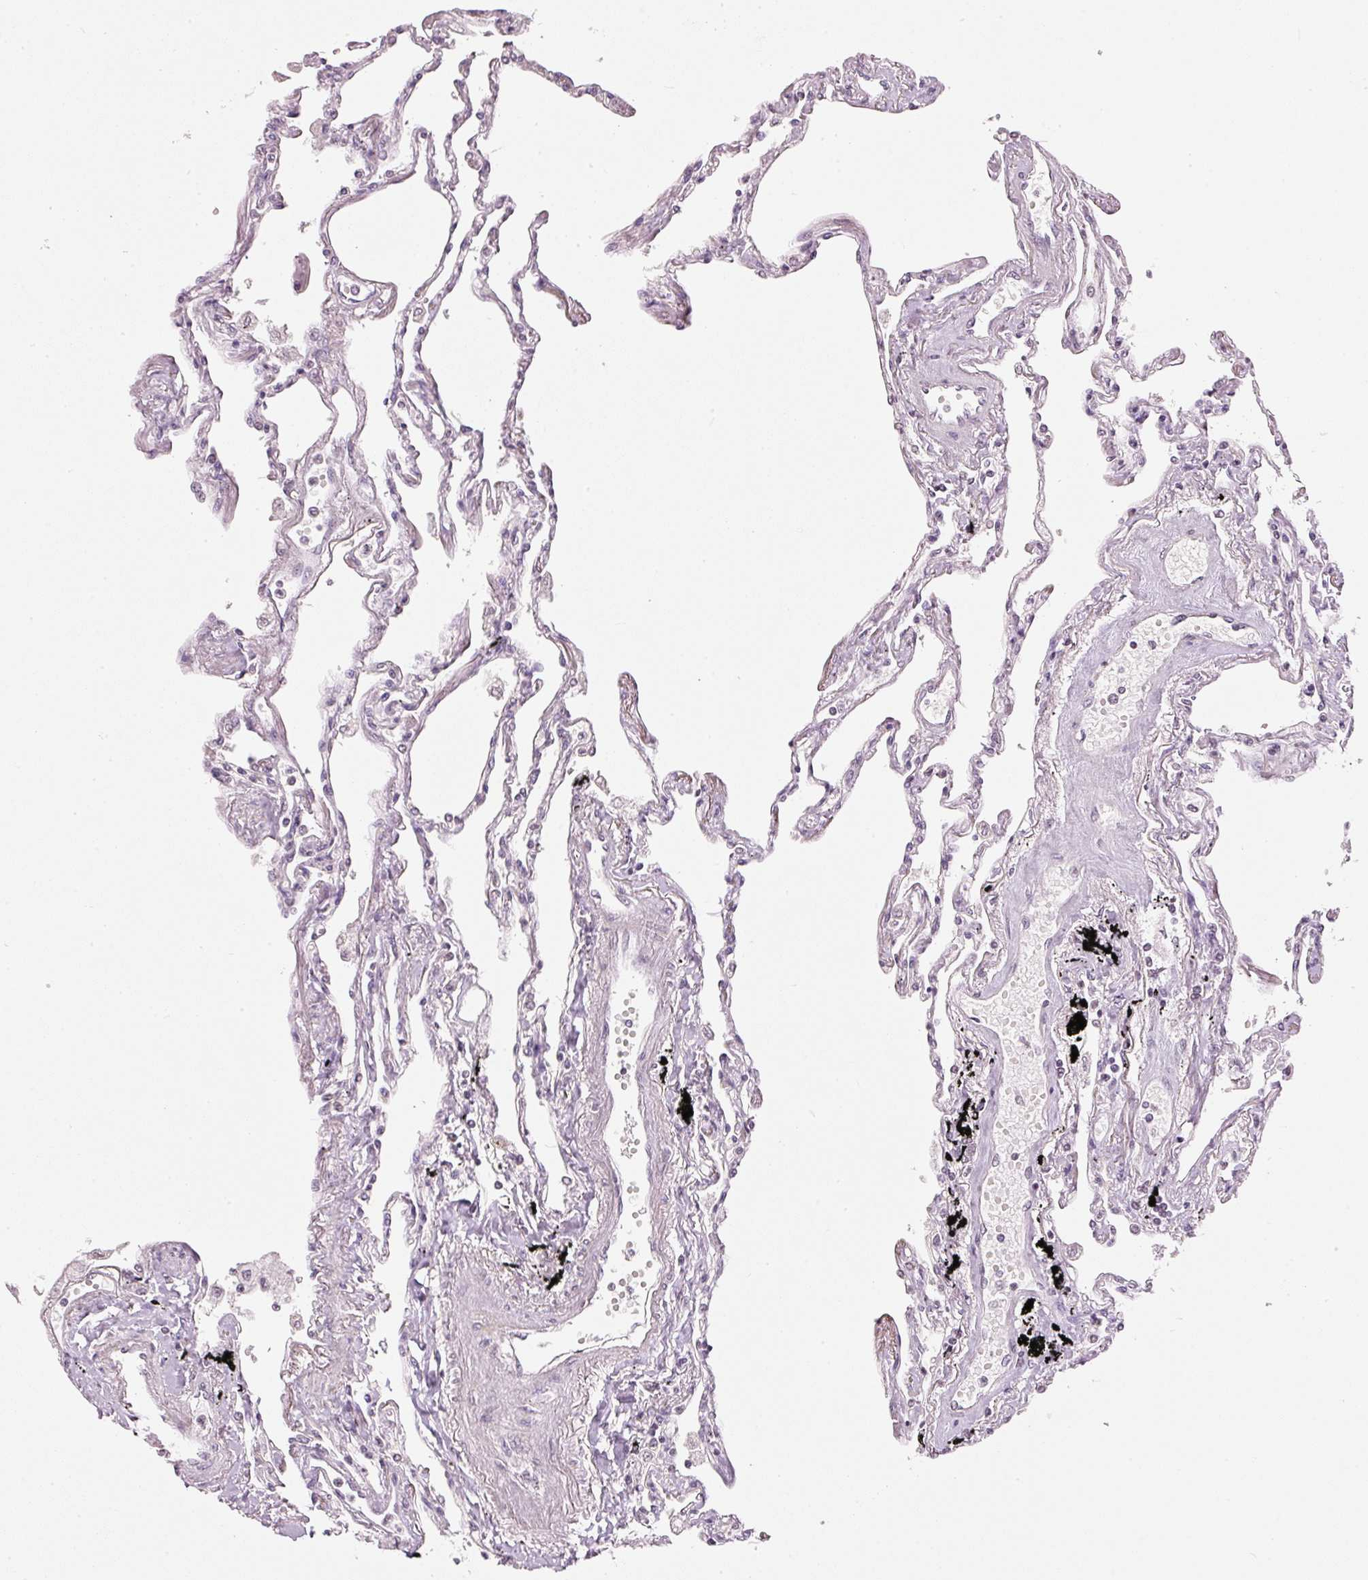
{"staining": {"intensity": "moderate", "quantity": "<25%", "location": "nuclear"}, "tissue": "lung", "cell_type": "Alveolar cells", "image_type": "normal", "snomed": [{"axis": "morphology", "description": "Normal tissue, NOS"}, {"axis": "topography", "description": "Lung"}], "caption": "Immunohistochemistry image of unremarkable lung stained for a protein (brown), which reveals low levels of moderate nuclear staining in approximately <25% of alveolar cells.", "gene": "NRDE2", "patient": {"sex": "female", "age": 67}}